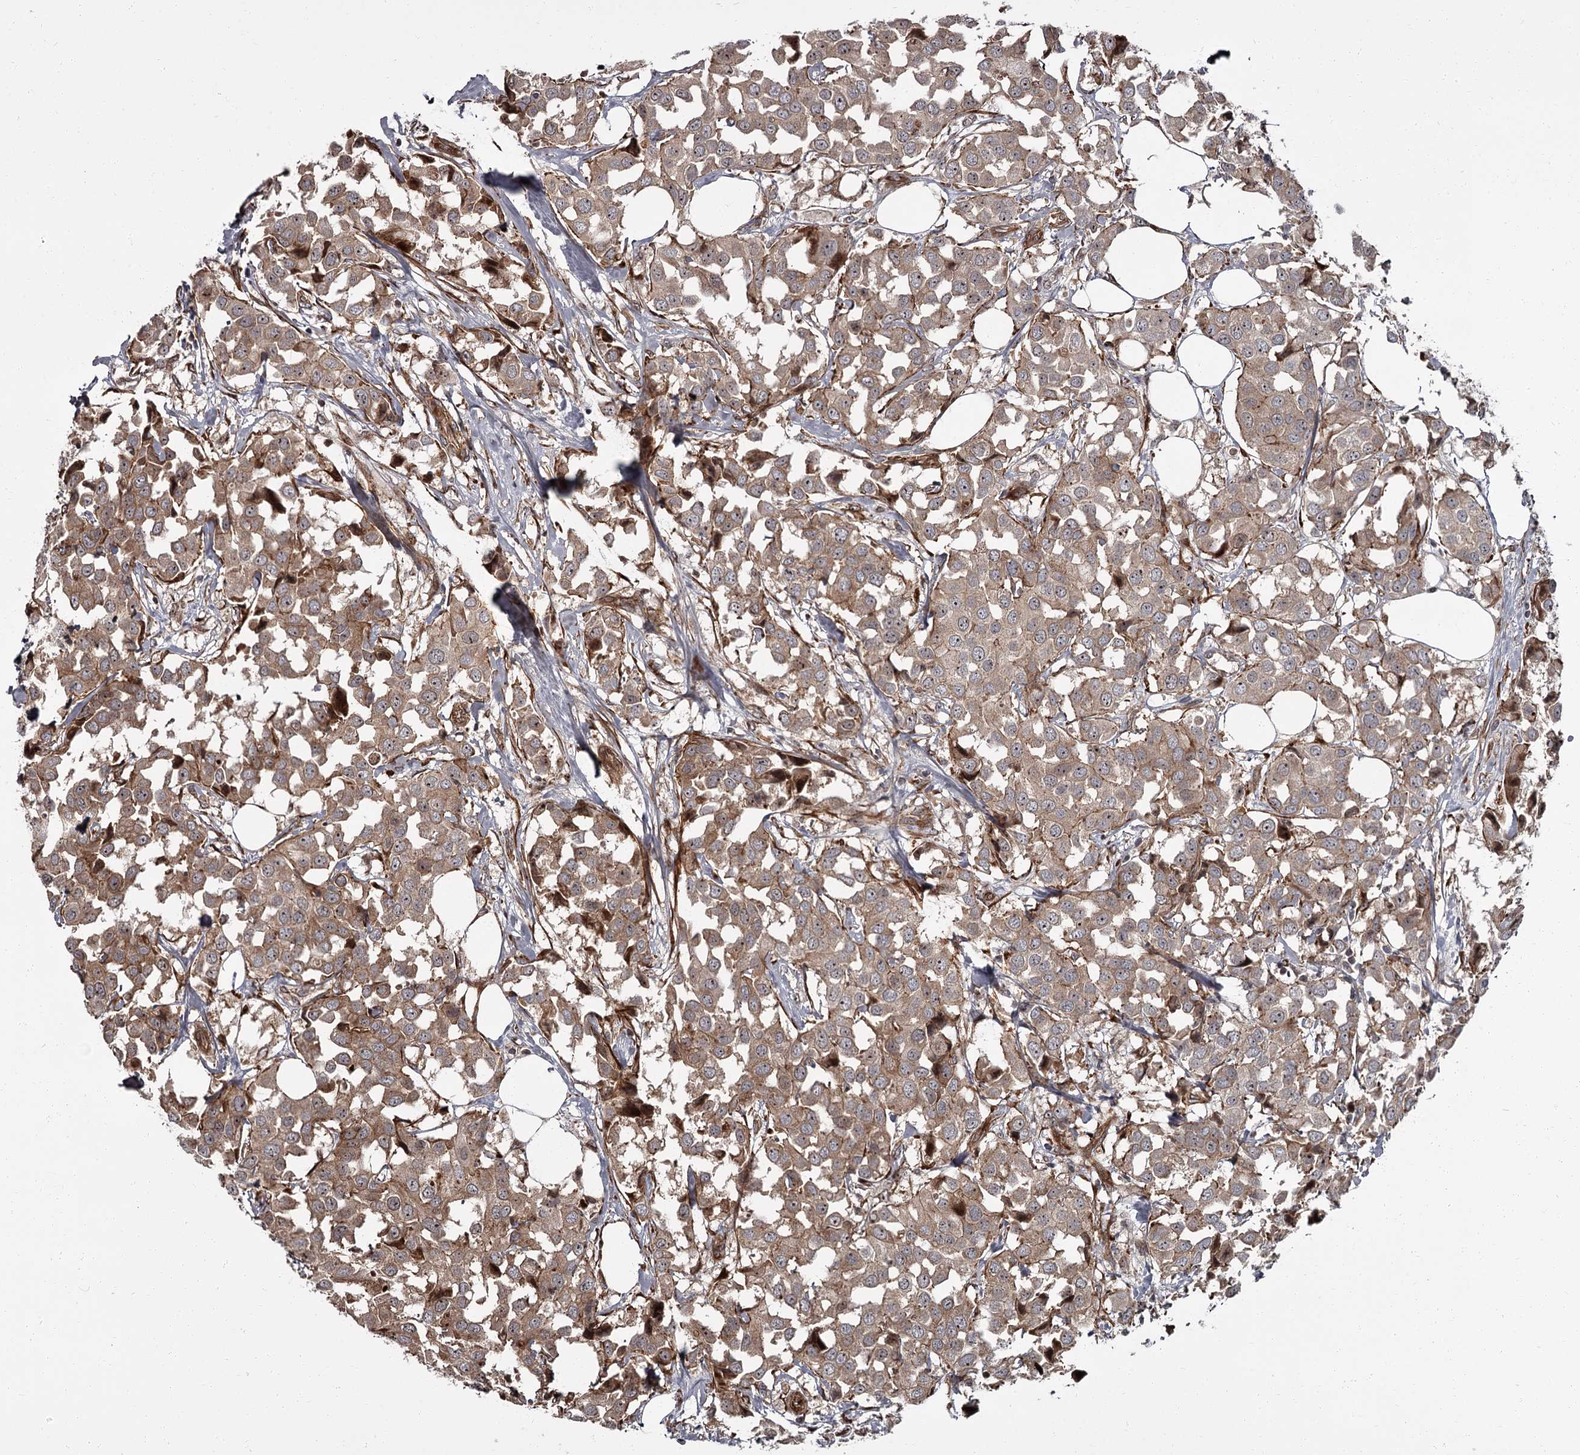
{"staining": {"intensity": "moderate", "quantity": ">75%", "location": "cytoplasmic/membranous"}, "tissue": "breast cancer", "cell_type": "Tumor cells", "image_type": "cancer", "snomed": [{"axis": "morphology", "description": "Duct carcinoma"}, {"axis": "topography", "description": "Breast"}], "caption": "IHC of breast cancer (infiltrating ductal carcinoma) displays medium levels of moderate cytoplasmic/membranous positivity in approximately >75% of tumor cells. (Stains: DAB (3,3'-diaminobenzidine) in brown, nuclei in blue, Microscopy: brightfield microscopy at high magnification).", "gene": "THAP9", "patient": {"sex": "female", "age": 80}}